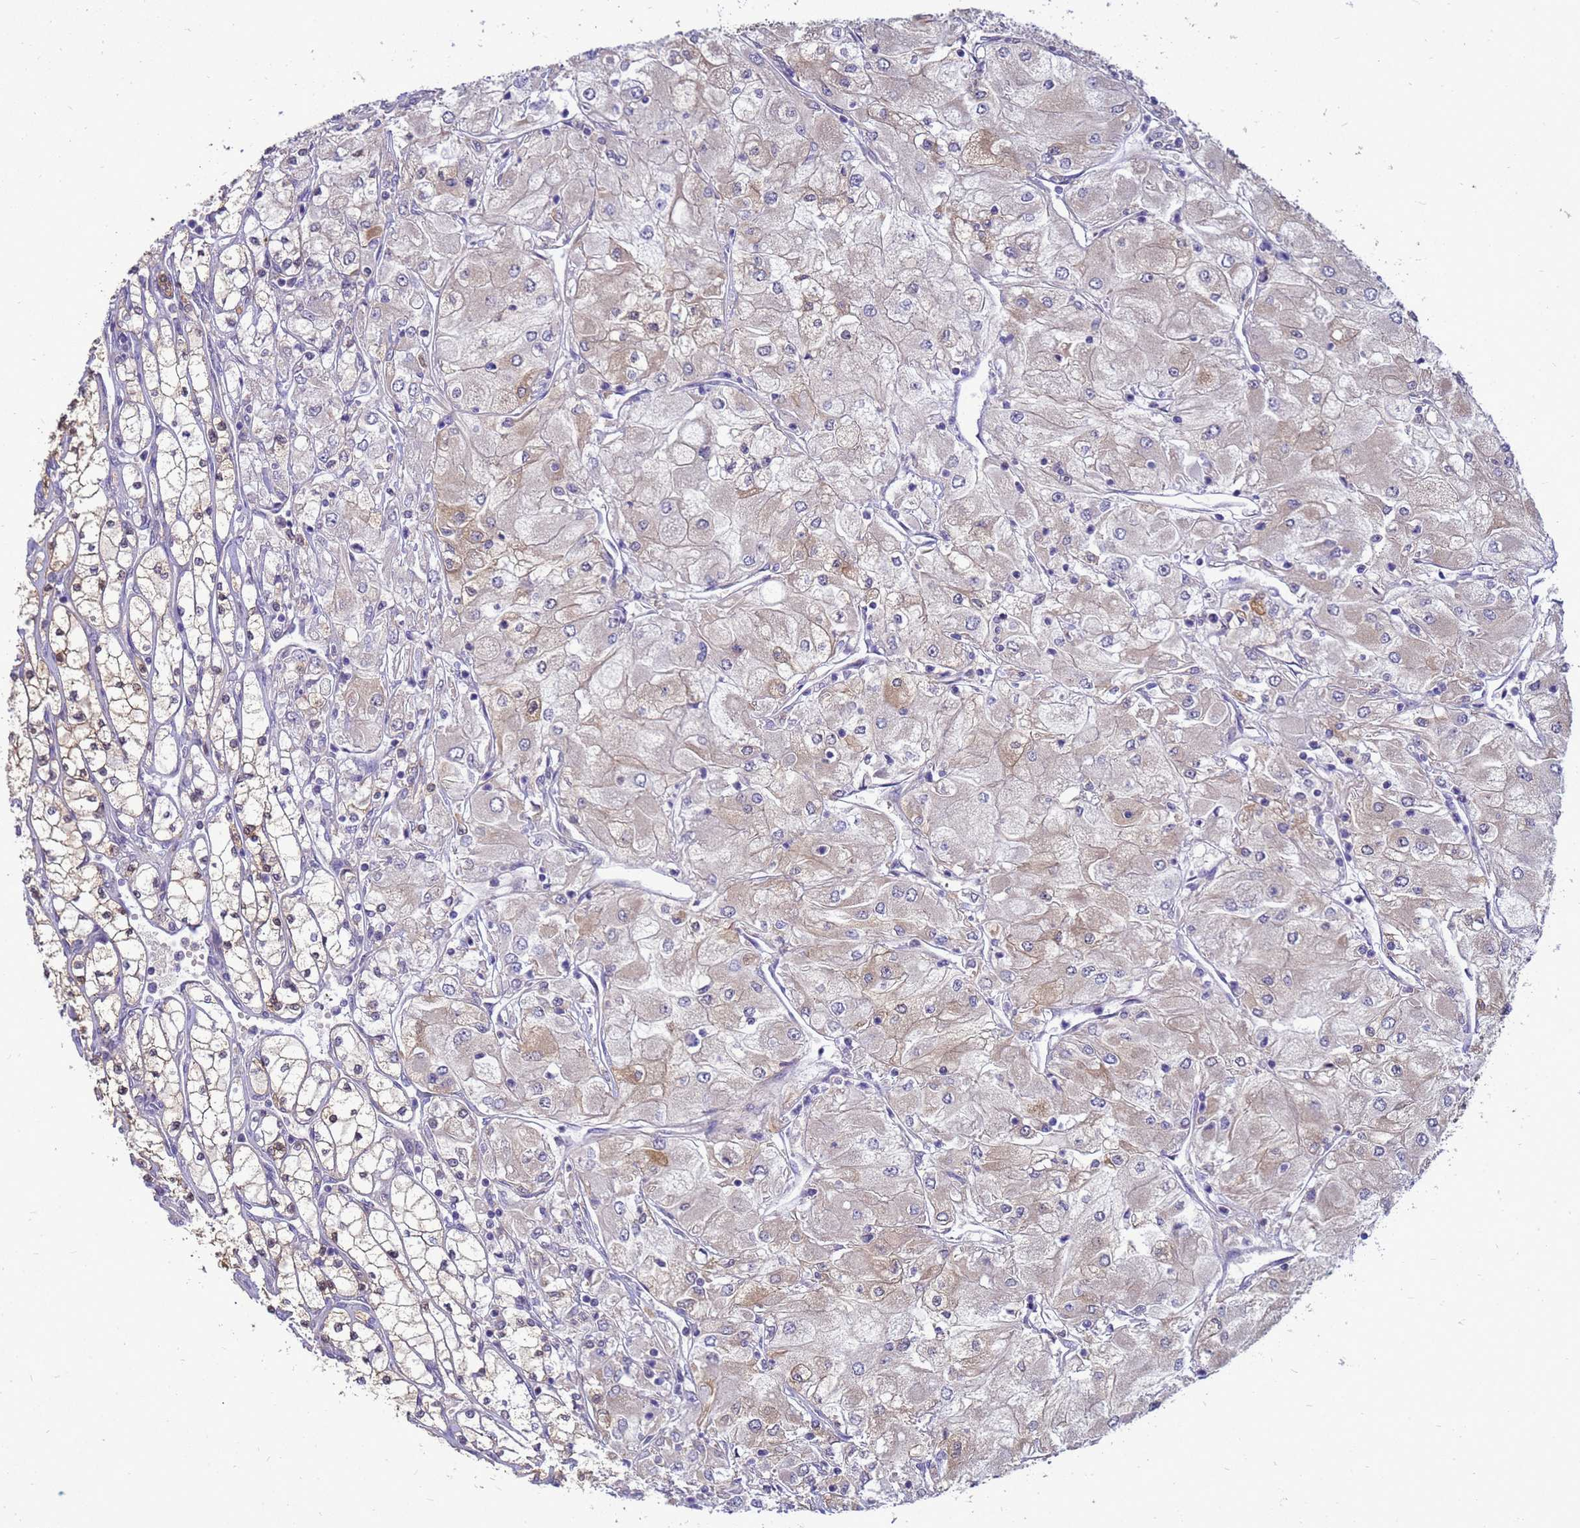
{"staining": {"intensity": "weak", "quantity": "25%-75%", "location": "cytoplasmic/membranous"}, "tissue": "renal cancer", "cell_type": "Tumor cells", "image_type": "cancer", "snomed": [{"axis": "morphology", "description": "Adenocarcinoma, NOS"}, {"axis": "topography", "description": "Kidney"}], "caption": "Tumor cells exhibit low levels of weak cytoplasmic/membranous expression in about 25%-75% of cells in renal cancer.", "gene": "EIF4EBP3", "patient": {"sex": "male", "age": 80}}